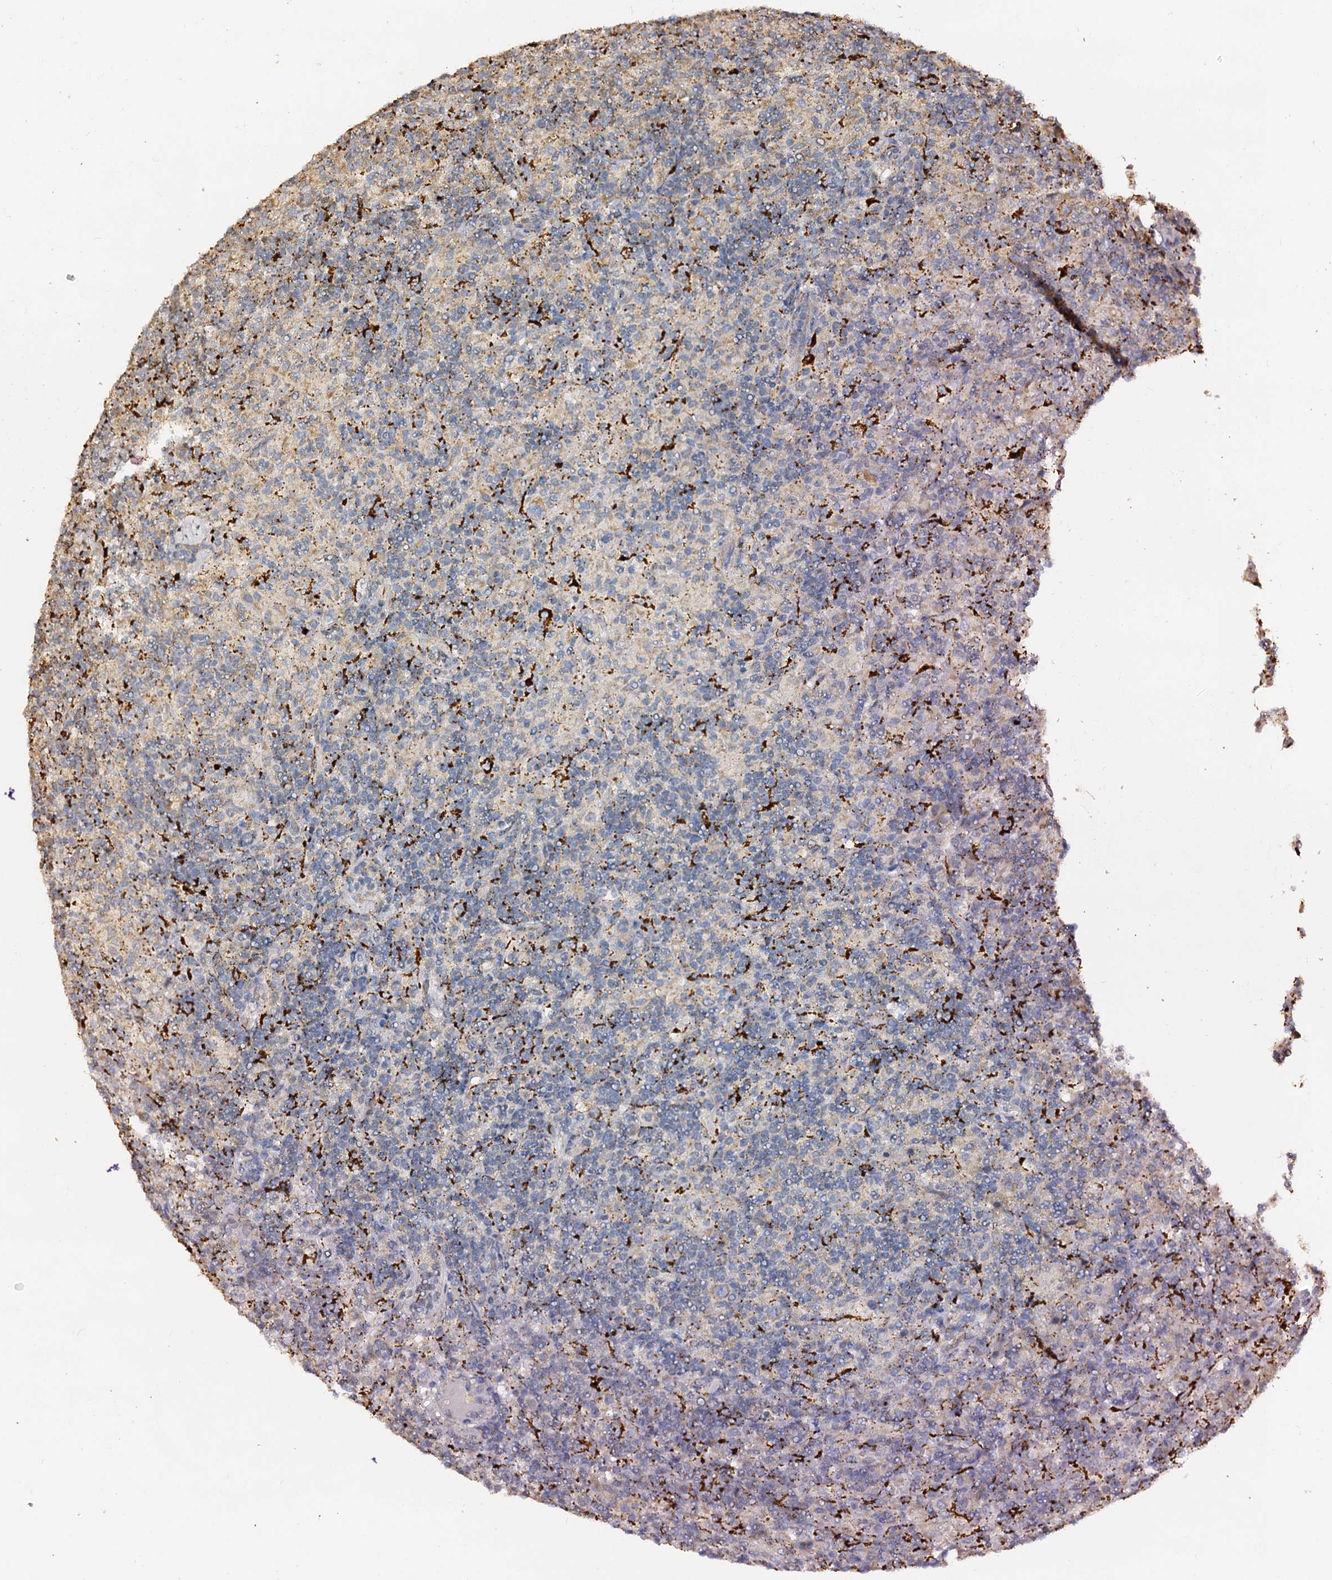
{"staining": {"intensity": "moderate", "quantity": "25%-75%", "location": "cytoplasmic/membranous"}, "tissue": "lymphoma", "cell_type": "Tumor cells", "image_type": "cancer", "snomed": [{"axis": "morphology", "description": "Hodgkin's disease, NOS"}, {"axis": "topography", "description": "Lymph node"}], "caption": "This photomicrograph reveals IHC staining of lymphoma, with medium moderate cytoplasmic/membranous staining in about 25%-75% of tumor cells.", "gene": "MAOB", "patient": {"sex": "male", "age": 70}}